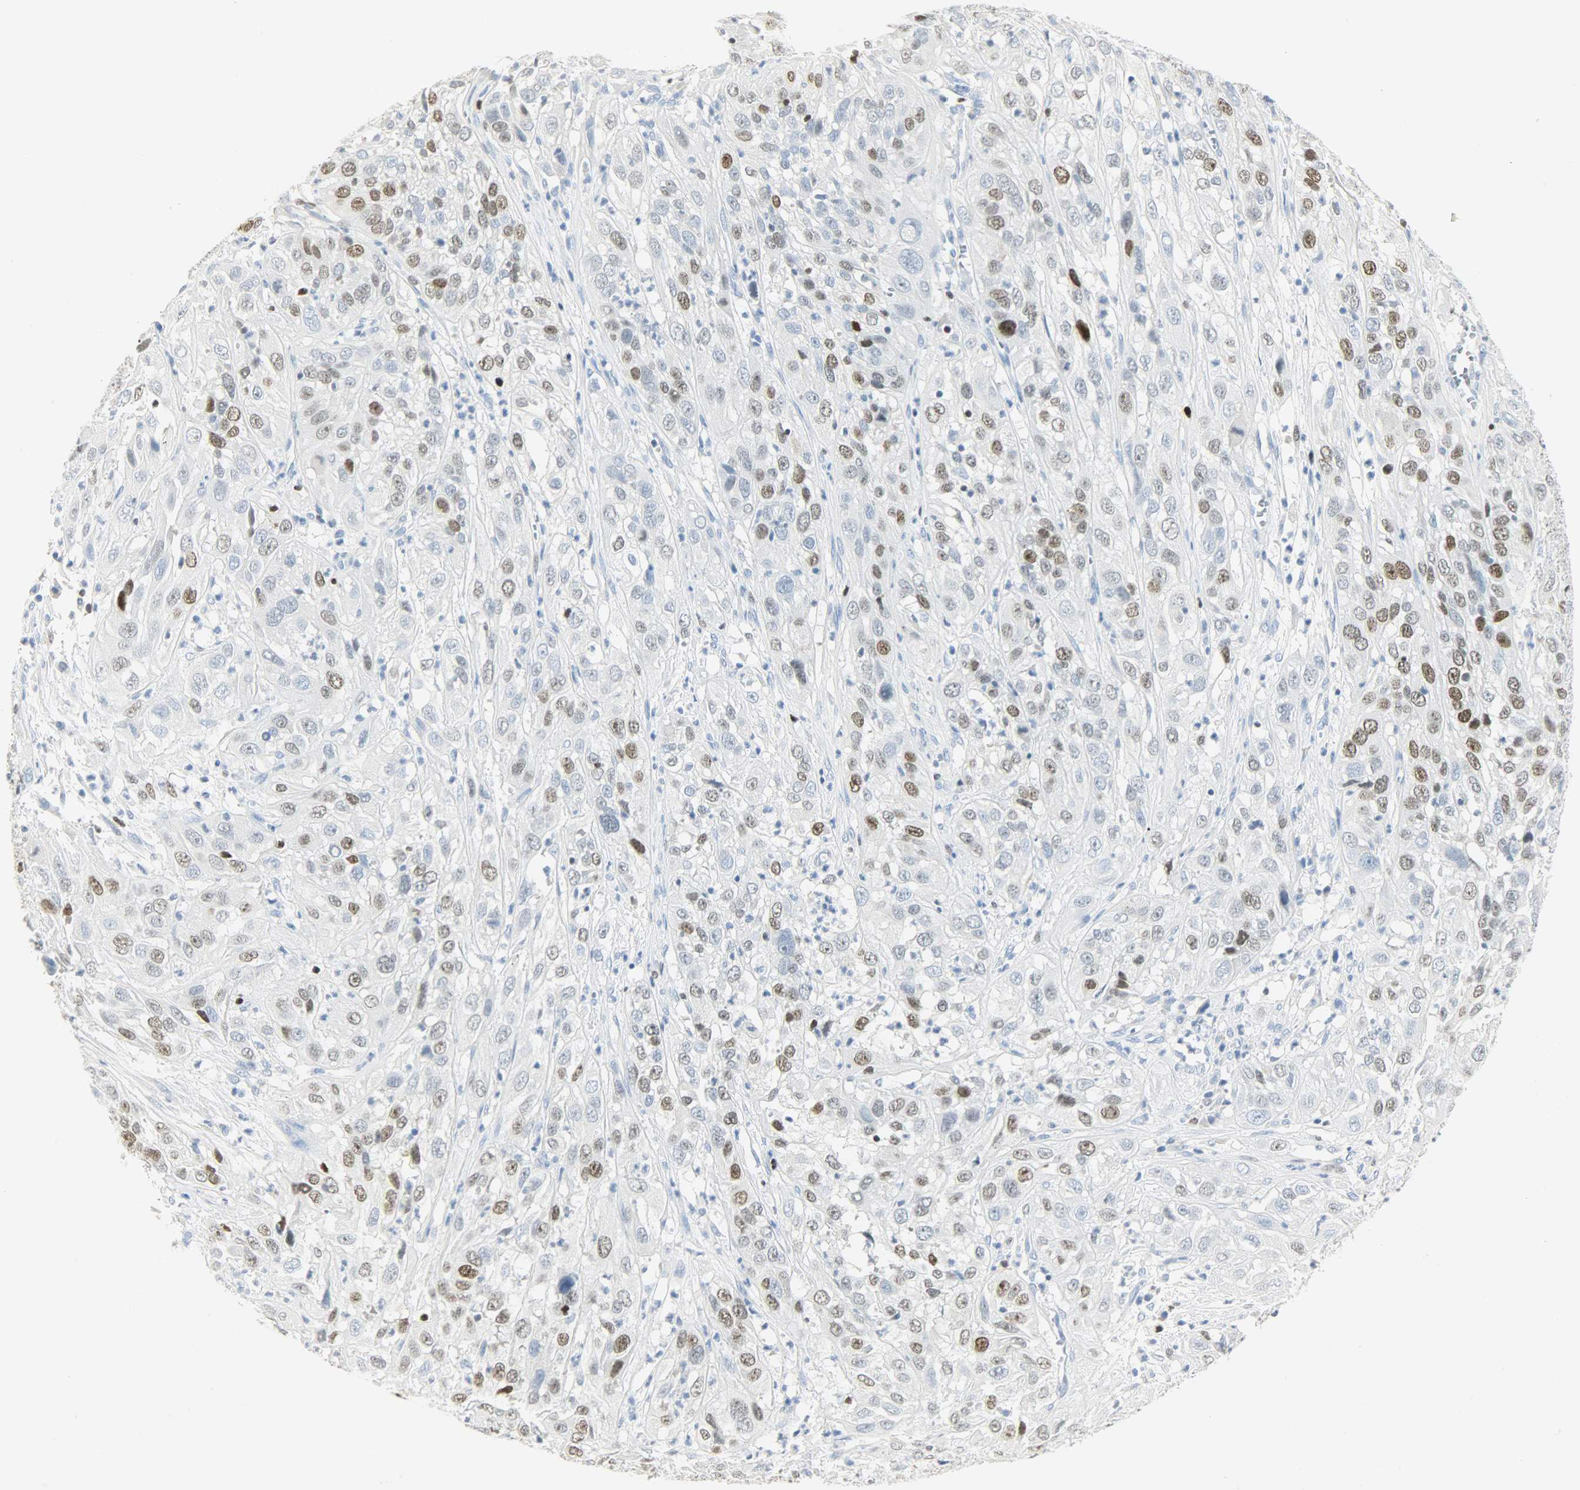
{"staining": {"intensity": "moderate", "quantity": "<25%", "location": "nuclear"}, "tissue": "cervical cancer", "cell_type": "Tumor cells", "image_type": "cancer", "snomed": [{"axis": "morphology", "description": "Squamous cell carcinoma, NOS"}, {"axis": "topography", "description": "Cervix"}], "caption": "Immunohistochemical staining of human cervical cancer (squamous cell carcinoma) demonstrates moderate nuclear protein staining in about <25% of tumor cells.", "gene": "HELLS", "patient": {"sex": "female", "age": 32}}